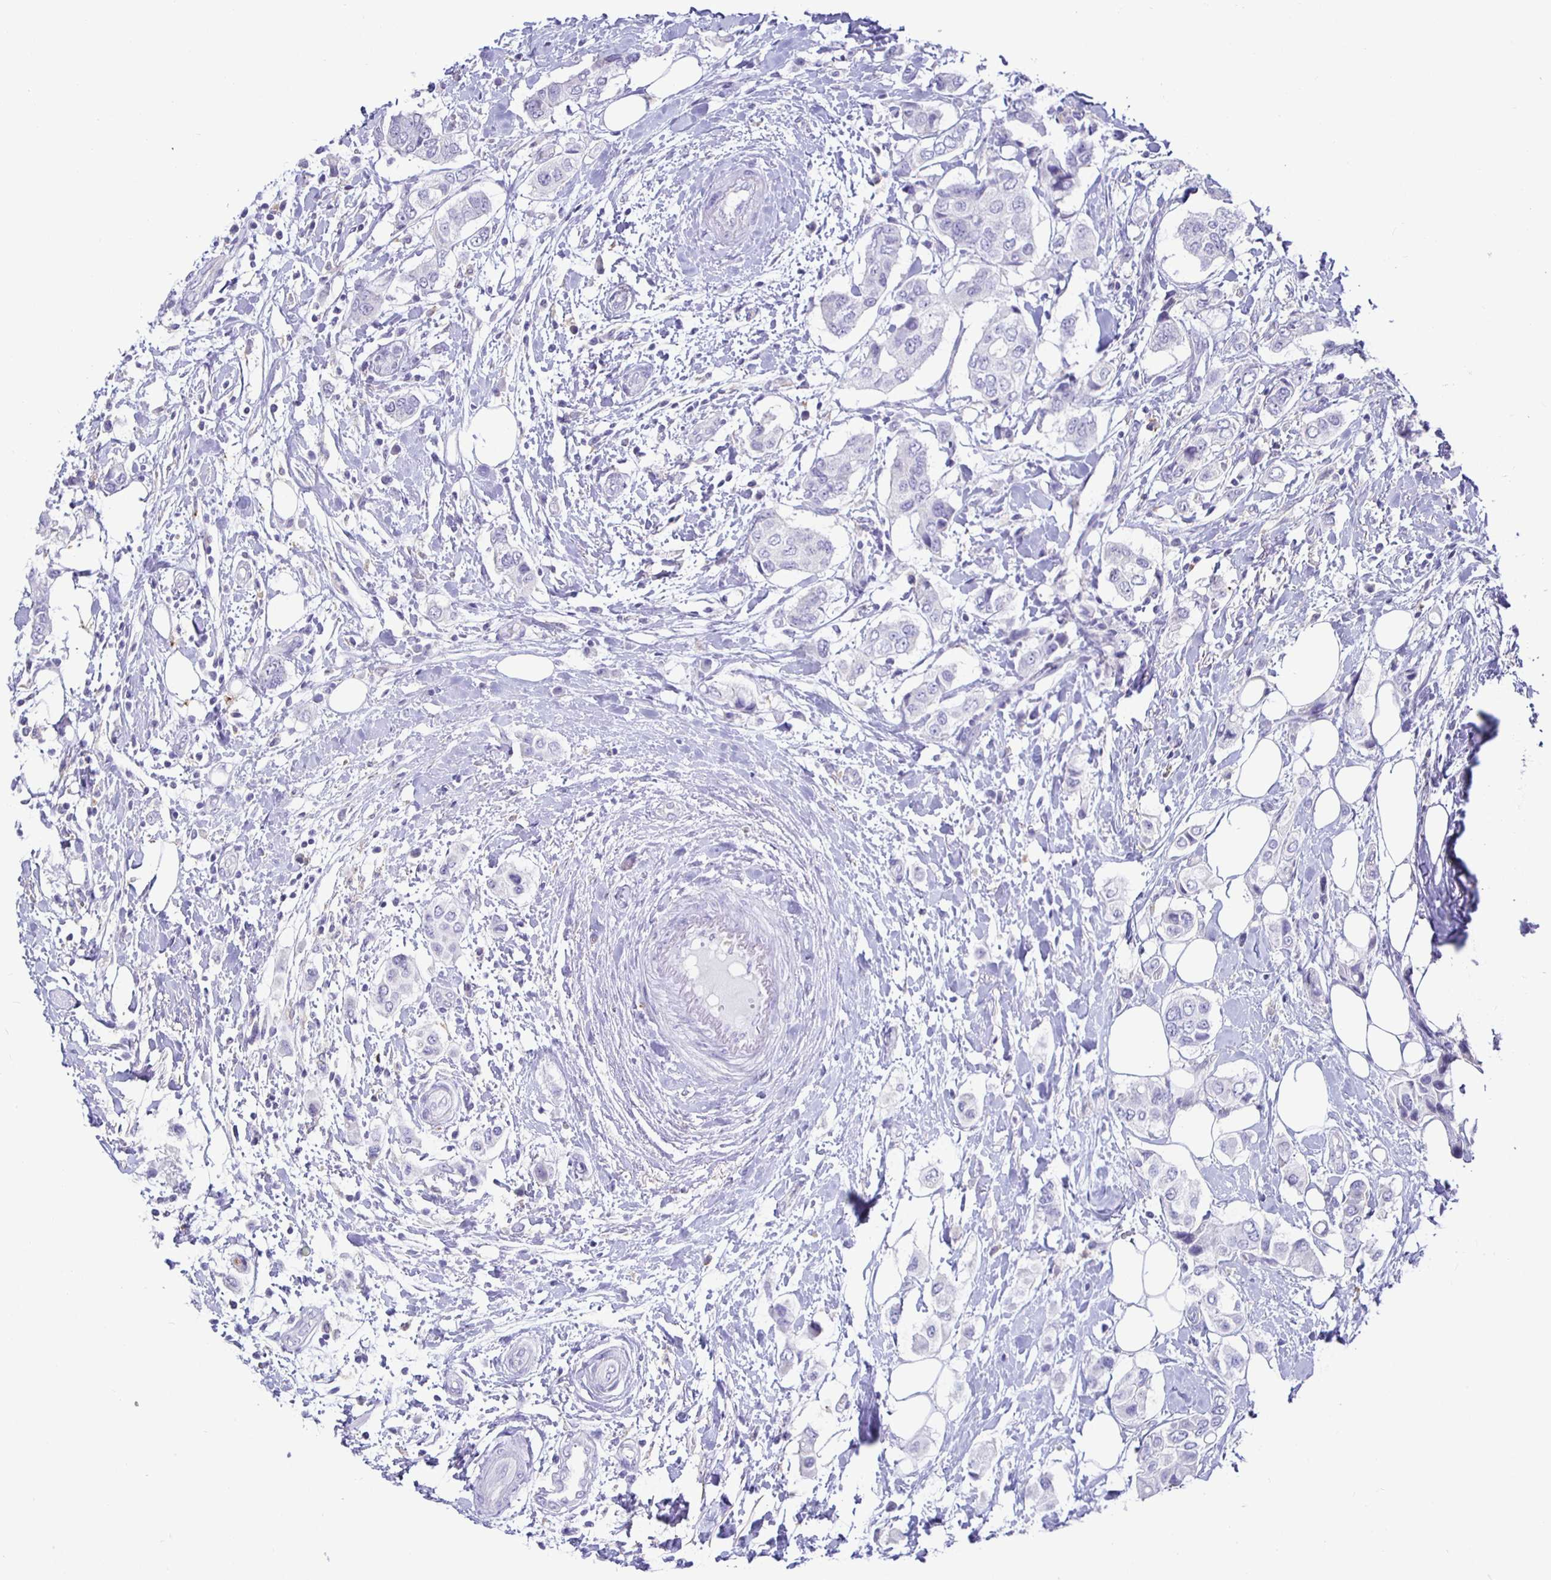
{"staining": {"intensity": "negative", "quantity": "none", "location": "none"}, "tissue": "breast cancer", "cell_type": "Tumor cells", "image_type": "cancer", "snomed": [{"axis": "morphology", "description": "Lobular carcinoma"}, {"axis": "topography", "description": "Breast"}], "caption": "The histopathology image reveals no significant positivity in tumor cells of breast cancer (lobular carcinoma).", "gene": "SIRPA", "patient": {"sex": "female", "age": 51}}